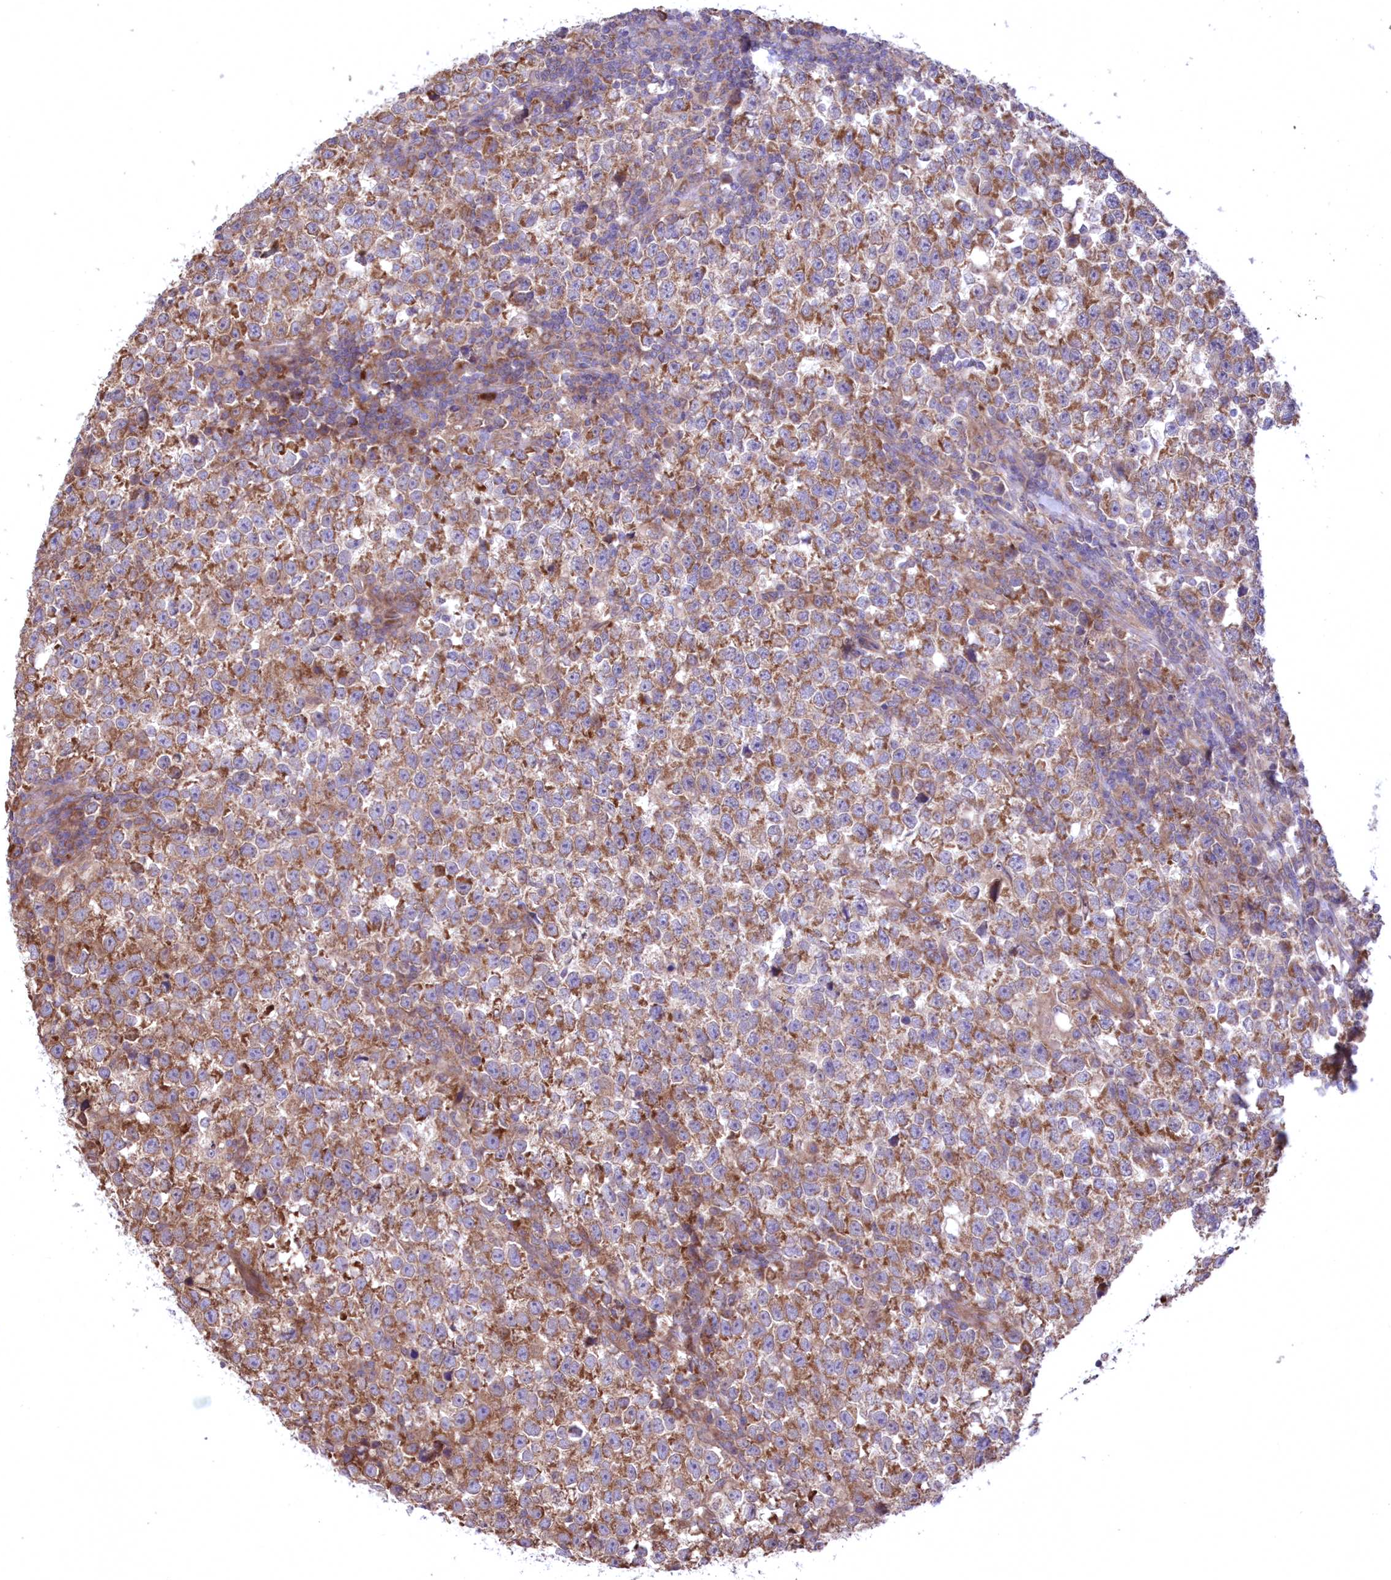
{"staining": {"intensity": "moderate", "quantity": ">75%", "location": "cytoplasmic/membranous"}, "tissue": "testis cancer", "cell_type": "Tumor cells", "image_type": "cancer", "snomed": [{"axis": "morphology", "description": "Normal tissue, NOS"}, {"axis": "morphology", "description": "Seminoma, NOS"}, {"axis": "topography", "description": "Testis"}], "caption": "A brown stain highlights moderate cytoplasmic/membranous staining of a protein in seminoma (testis) tumor cells. The protein is stained brown, and the nuclei are stained in blue (DAB IHC with brightfield microscopy, high magnification).", "gene": "MTRF1L", "patient": {"sex": "male", "age": 43}}